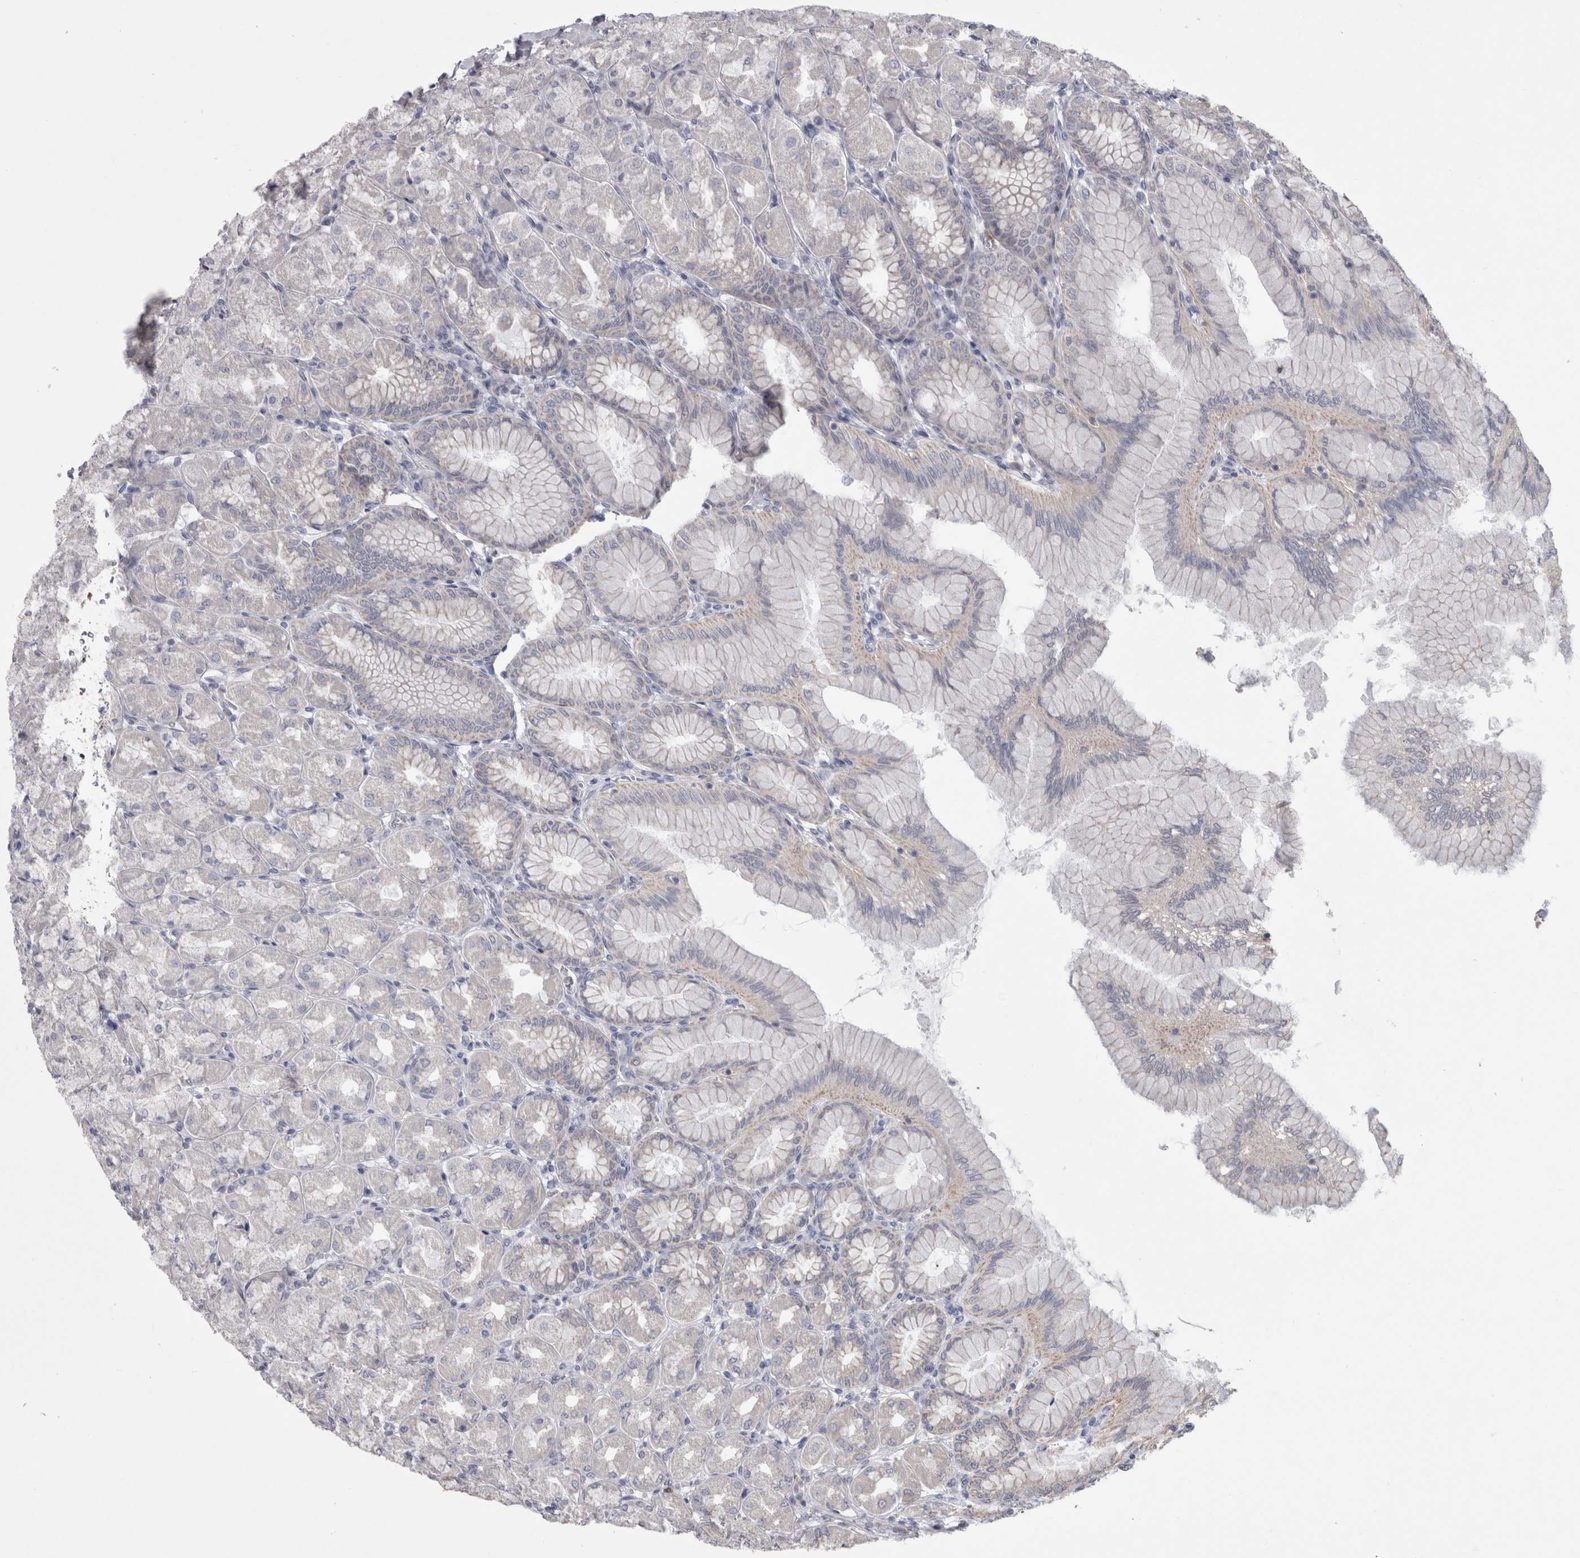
{"staining": {"intensity": "moderate", "quantity": "25%-75%", "location": "cytoplasmic/membranous"}, "tissue": "stomach", "cell_type": "Glandular cells", "image_type": "normal", "snomed": [{"axis": "morphology", "description": "Normal tissue, NOS"}, {"axis": "topography", "description": "Stomach, upper"}], "caption": "This image reveals immunohistochemistry staining of benign human stomach, with medium moderate cytoplasmic/membranous staining in approximately 25%-75% of glandular cells.", "gene": "AGMAT", "patient": {"sex": "female", "age": 56}}